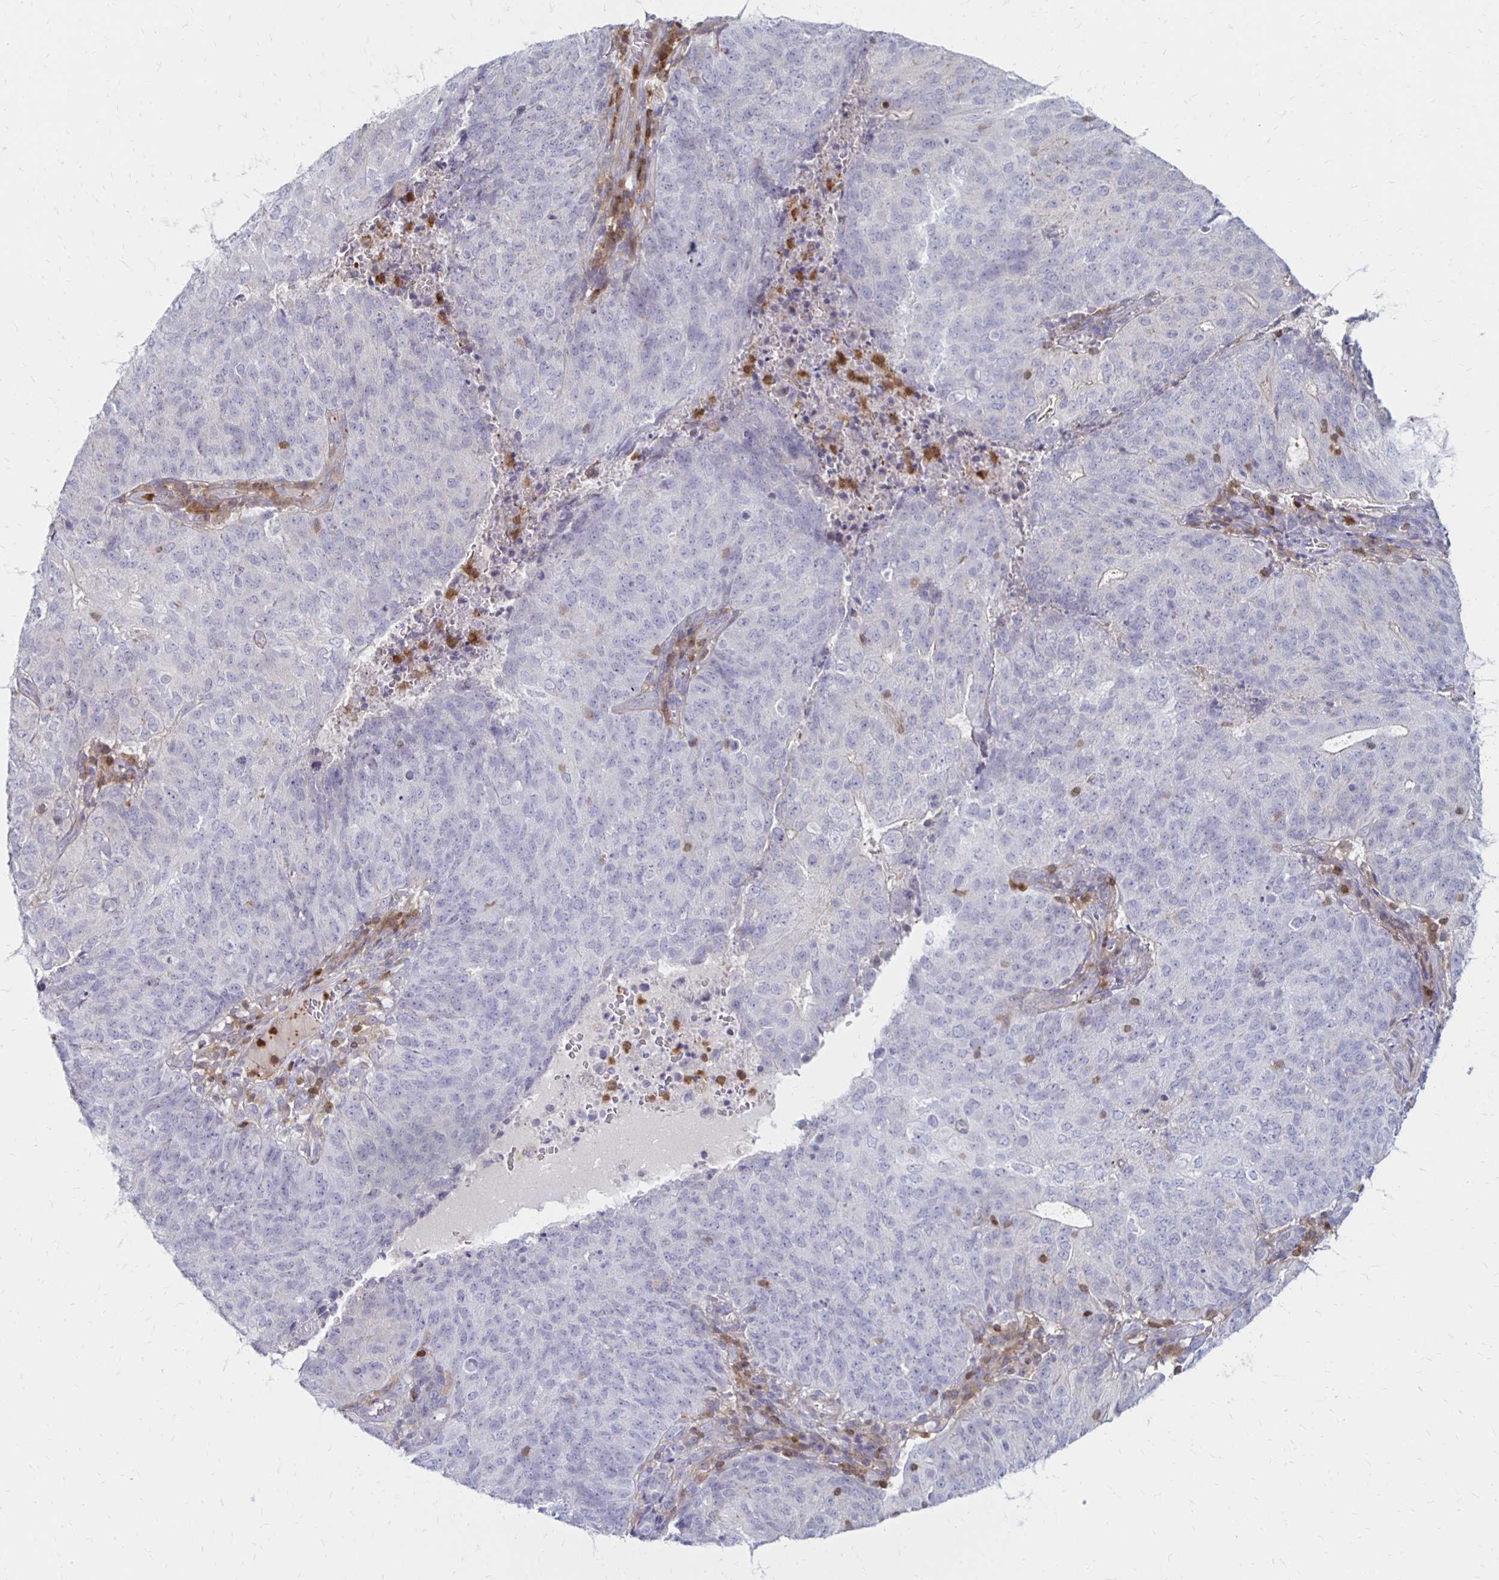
{"staining": {"intensity": "negative", "quantity": "none", "location": "none"}, "tissue": "endometrial cancer", "cell_type": "Tumor cells", "image_type": "cancer", "snomed": [{"axis": "morphology", "description": "Adenocarcinoma, NOS"}, {"axis": "topography", "description": "Endometrium"}], "caption": "The image reveals no significant positivity in tumor cells of adenocarcinoma (endometrial).", "gene": "CCL21", "patient": {"sex": "female", "age": 82}}